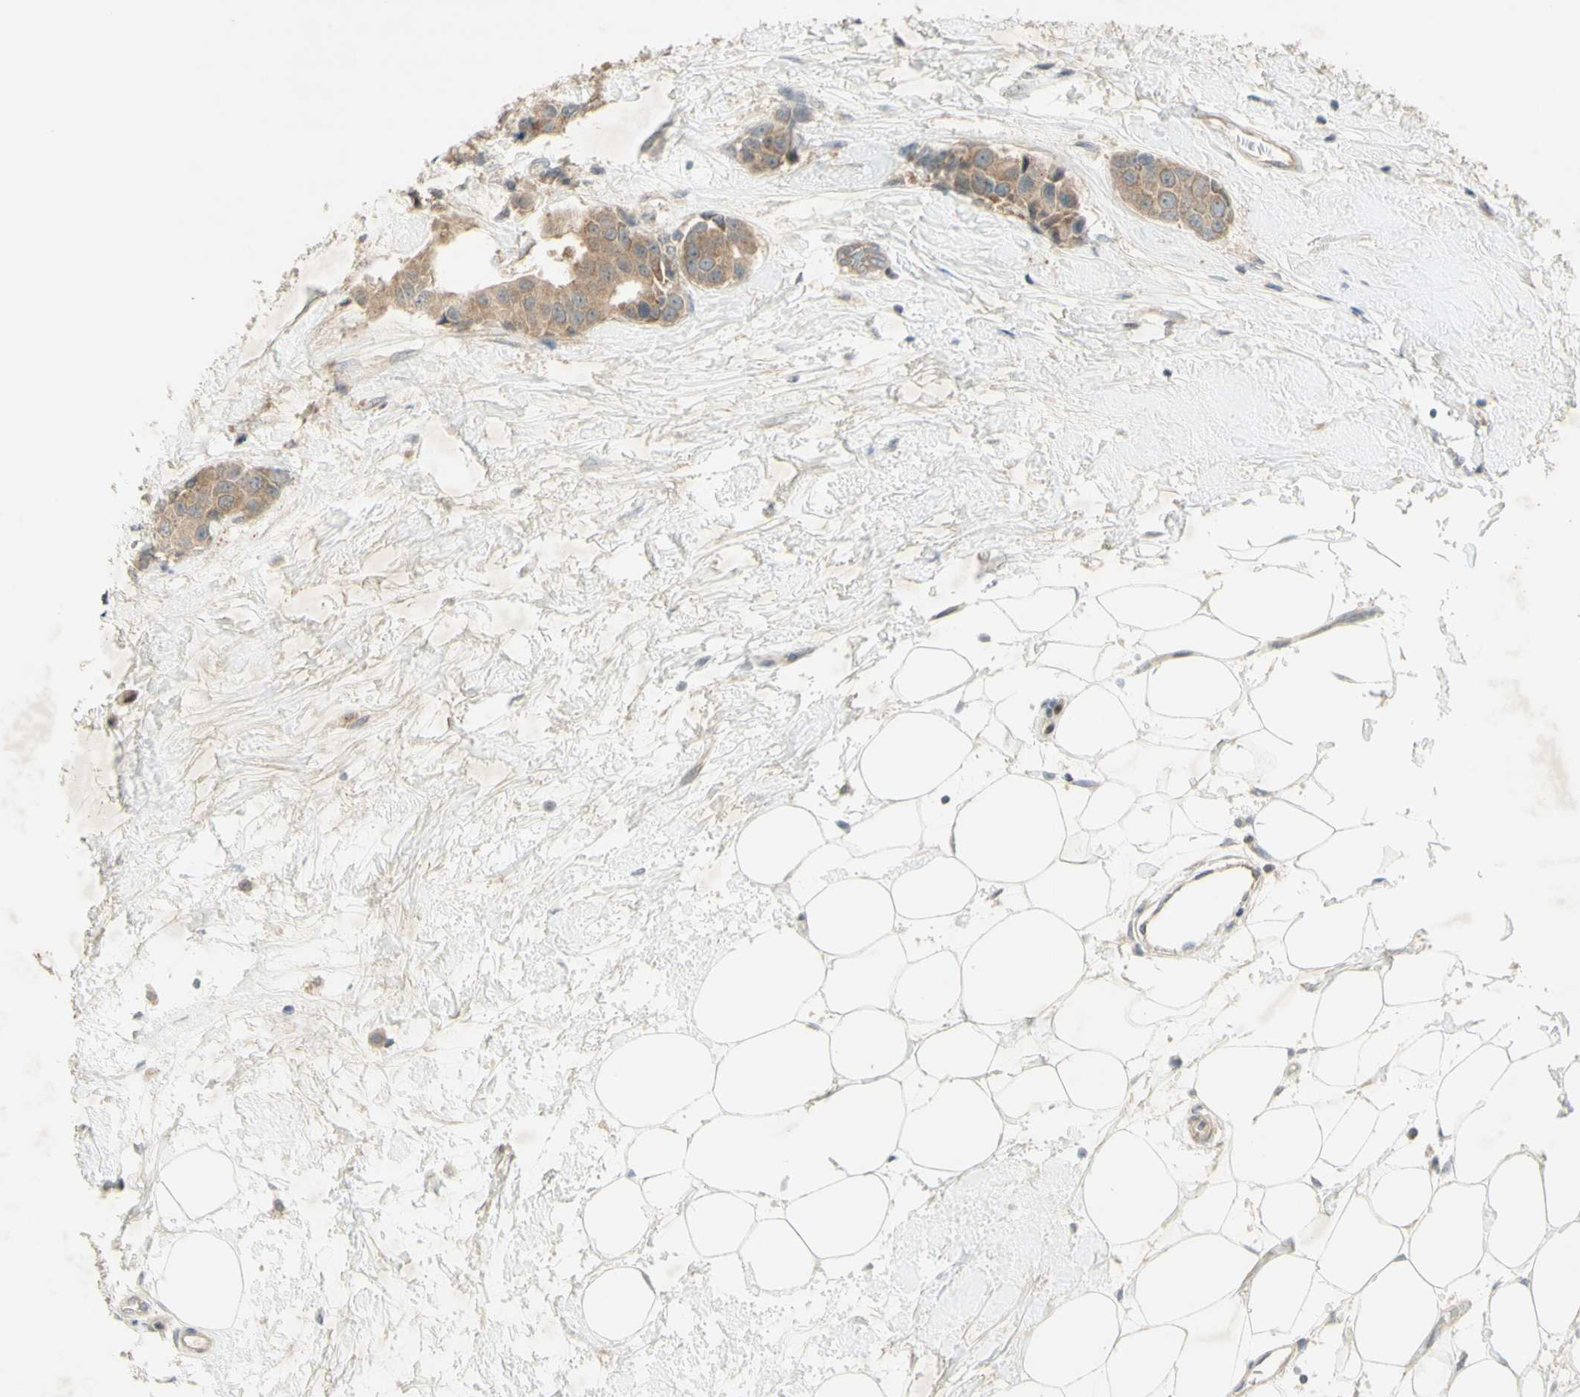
{"staining": {"intensity": "moderate", "quantity": ">75%", "location": "cytoplasmic/membranous"}, "tissue": "breast cancer", "cell_type": "Tumor cells", "image_type": "cancer", "snomed": [{"axis": "morphology", "description": "Normal tissue, NOS"}, {"axis": "morphology", "description": "Duct carcinoma"}, {"axis": "topography", "description": "Breast"}], "caption": "Immunohistochemistry (IHC) image of human breast cancer (invasive ductal carcinoma) stained for a protein (brown), which exhibits medium levels of moderate cytoplasmic/membranous staining in about >75% of tumor cells.", "gene": "ETF1", "patient": {"sex": "female", "age": 39}}